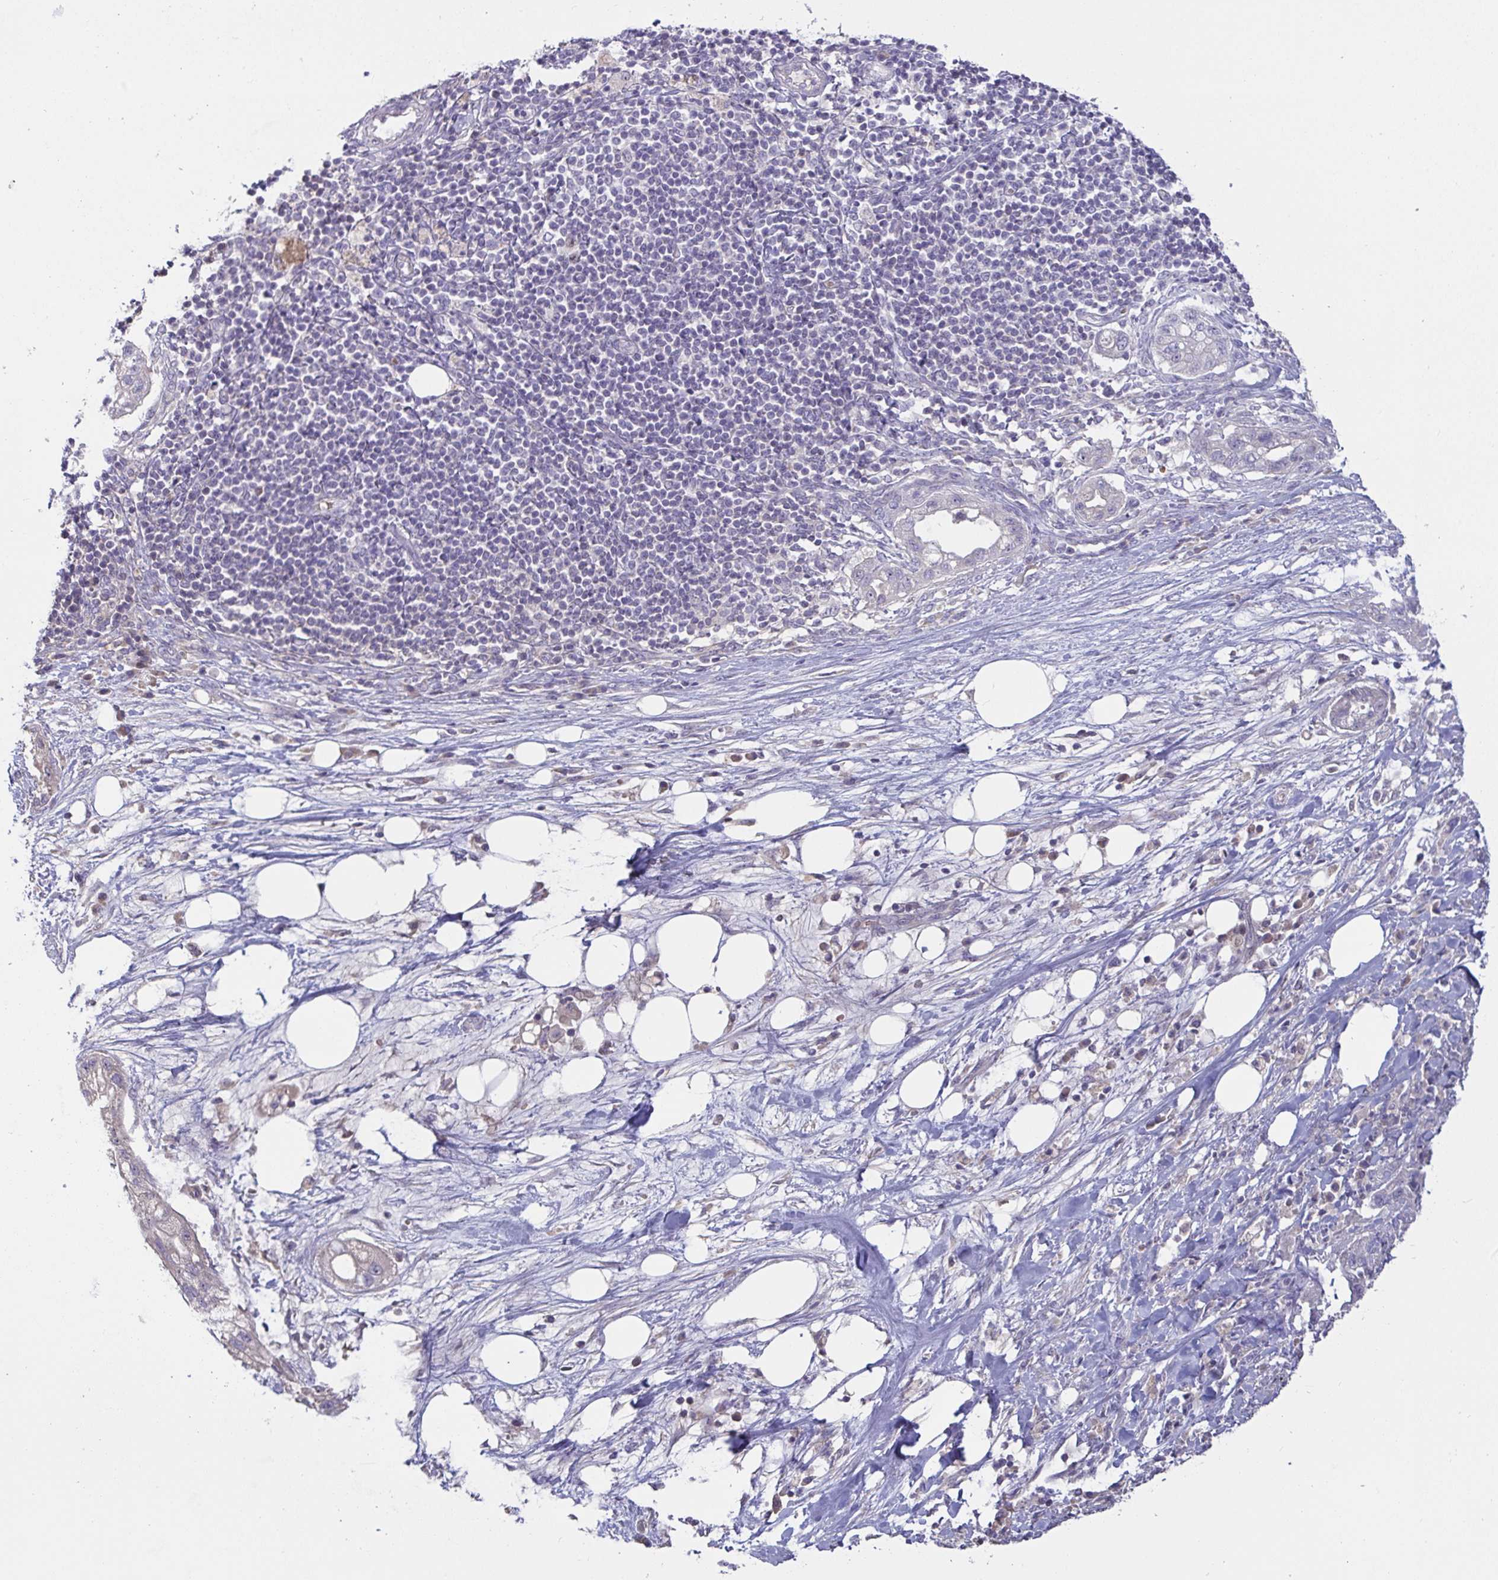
{"staining": {"intensity": "negative", "quantity": "none", "location": "none"}, "tissue": "pancreatic cancer", "cell_type": "Tumor cells", "image_type": "cancer", "snomed": [{"axis": "morphology", "description": "Adenocarcinoma, NOS"}, {"axis": "topography", "description": "Pancreas"}], "caption": "Adenocarcinoma (pancreatic) was stained to show a protein in brown. There is no significant staining in tumor cells.", "gene": "MYC", "patient": {"sex": "male", "age": 44}}